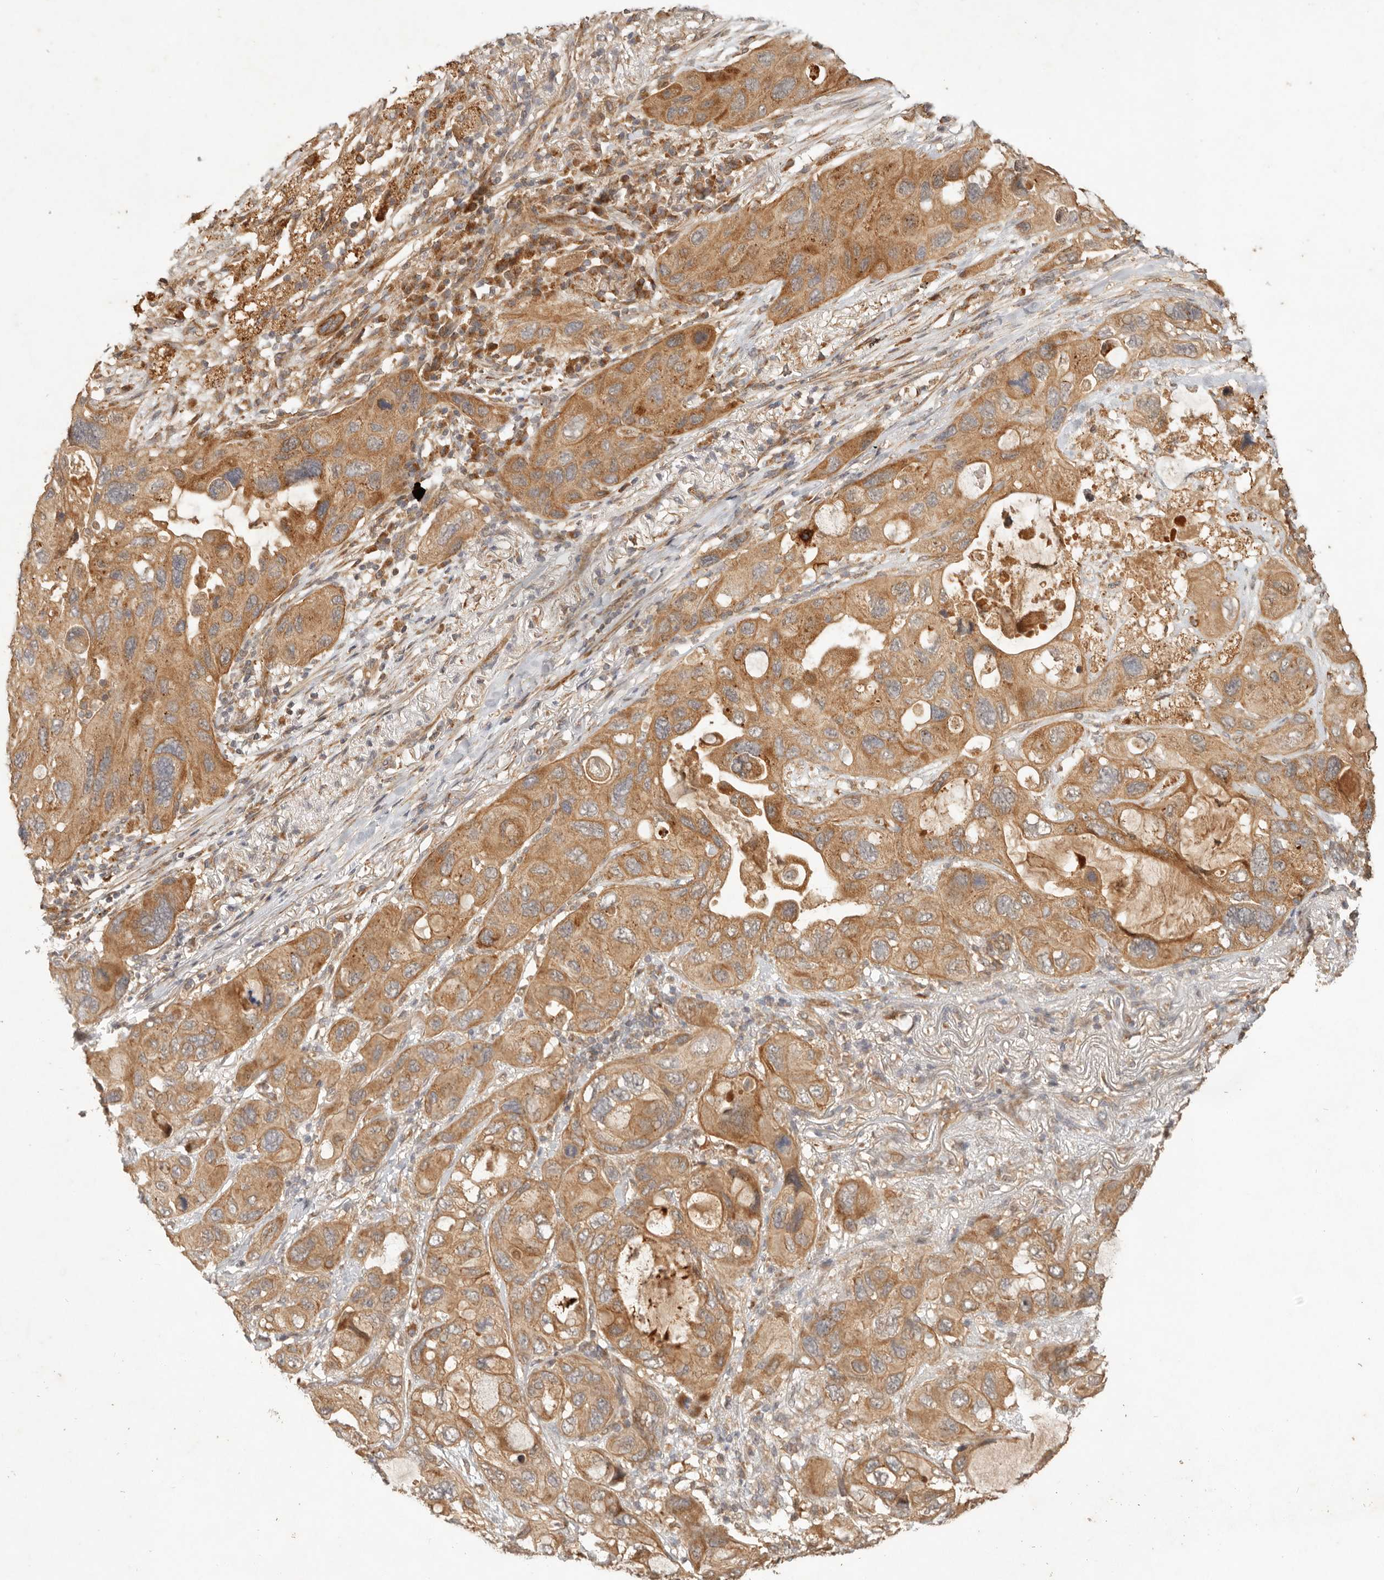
{"staining": {"intensity": "moderate", "quantity": ">75%", "location": "cytoplasmic/membranous"}, "tissue": "lung cancer", "cell_type": "Tumor cells", "image_type": "cancer", "snomed": [{"axis": "morphology", "description": "Squamous cell carcinoma, NOS"}, {"axis": "topography", "description": "Lung"}], "caption": "Immunohistochemistry of lung cancer displays medium levels of moderate cytoplasmic/membranous positivity in about >75% of tumor cells. The staining was performed using DAB to visualize the protein expression in brown, while the nuclei were stained in blue with hematoxylin (Magnification: 20x).", "gene": "CLEC4C", "patient": {"sex": "female", "age": 73}}